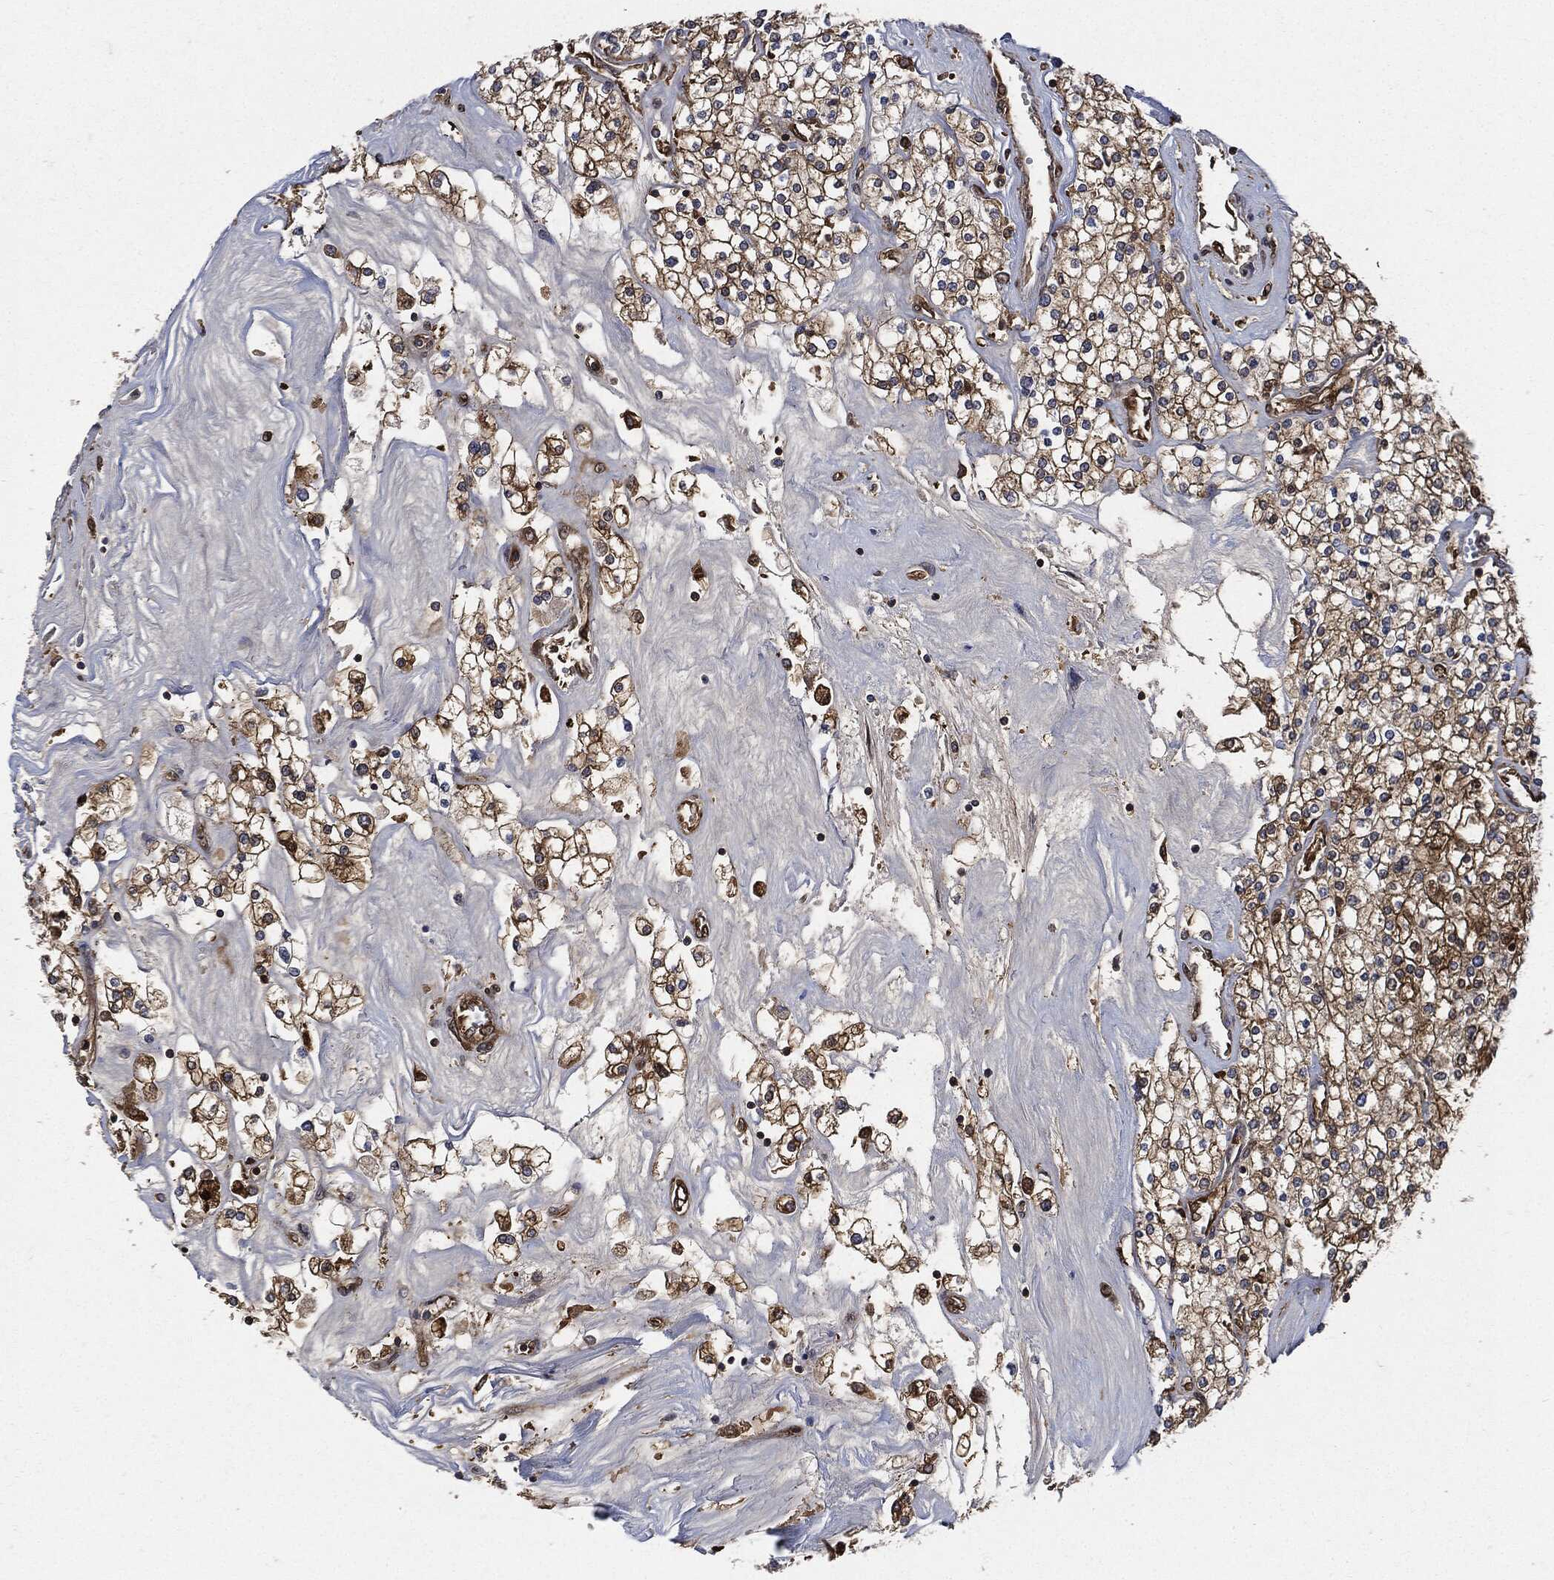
{"staining": {"intensity": "strong", "quantity": "25%-75%", "location": "cytoplasmic/membranous"}, "tissue": "renal cancer", "cell_type": "Tumor cells", "image_type": "cancer", "snomed": [{"axis": "morphology", "description": "Adenocarcinoma, NOS"}, {"axis": "topography", "description": "Kidney"}], "caption": "Tumor cells display strong cytoplasmic/membranous positivity in about 25%-75% of cells in renal adenocarcinoma. (DAB IHC, brown staining for protein, blue staining for nuclei).", "gene": "XPNPEP1", "patient": {"sex": "male", "age": 80}}